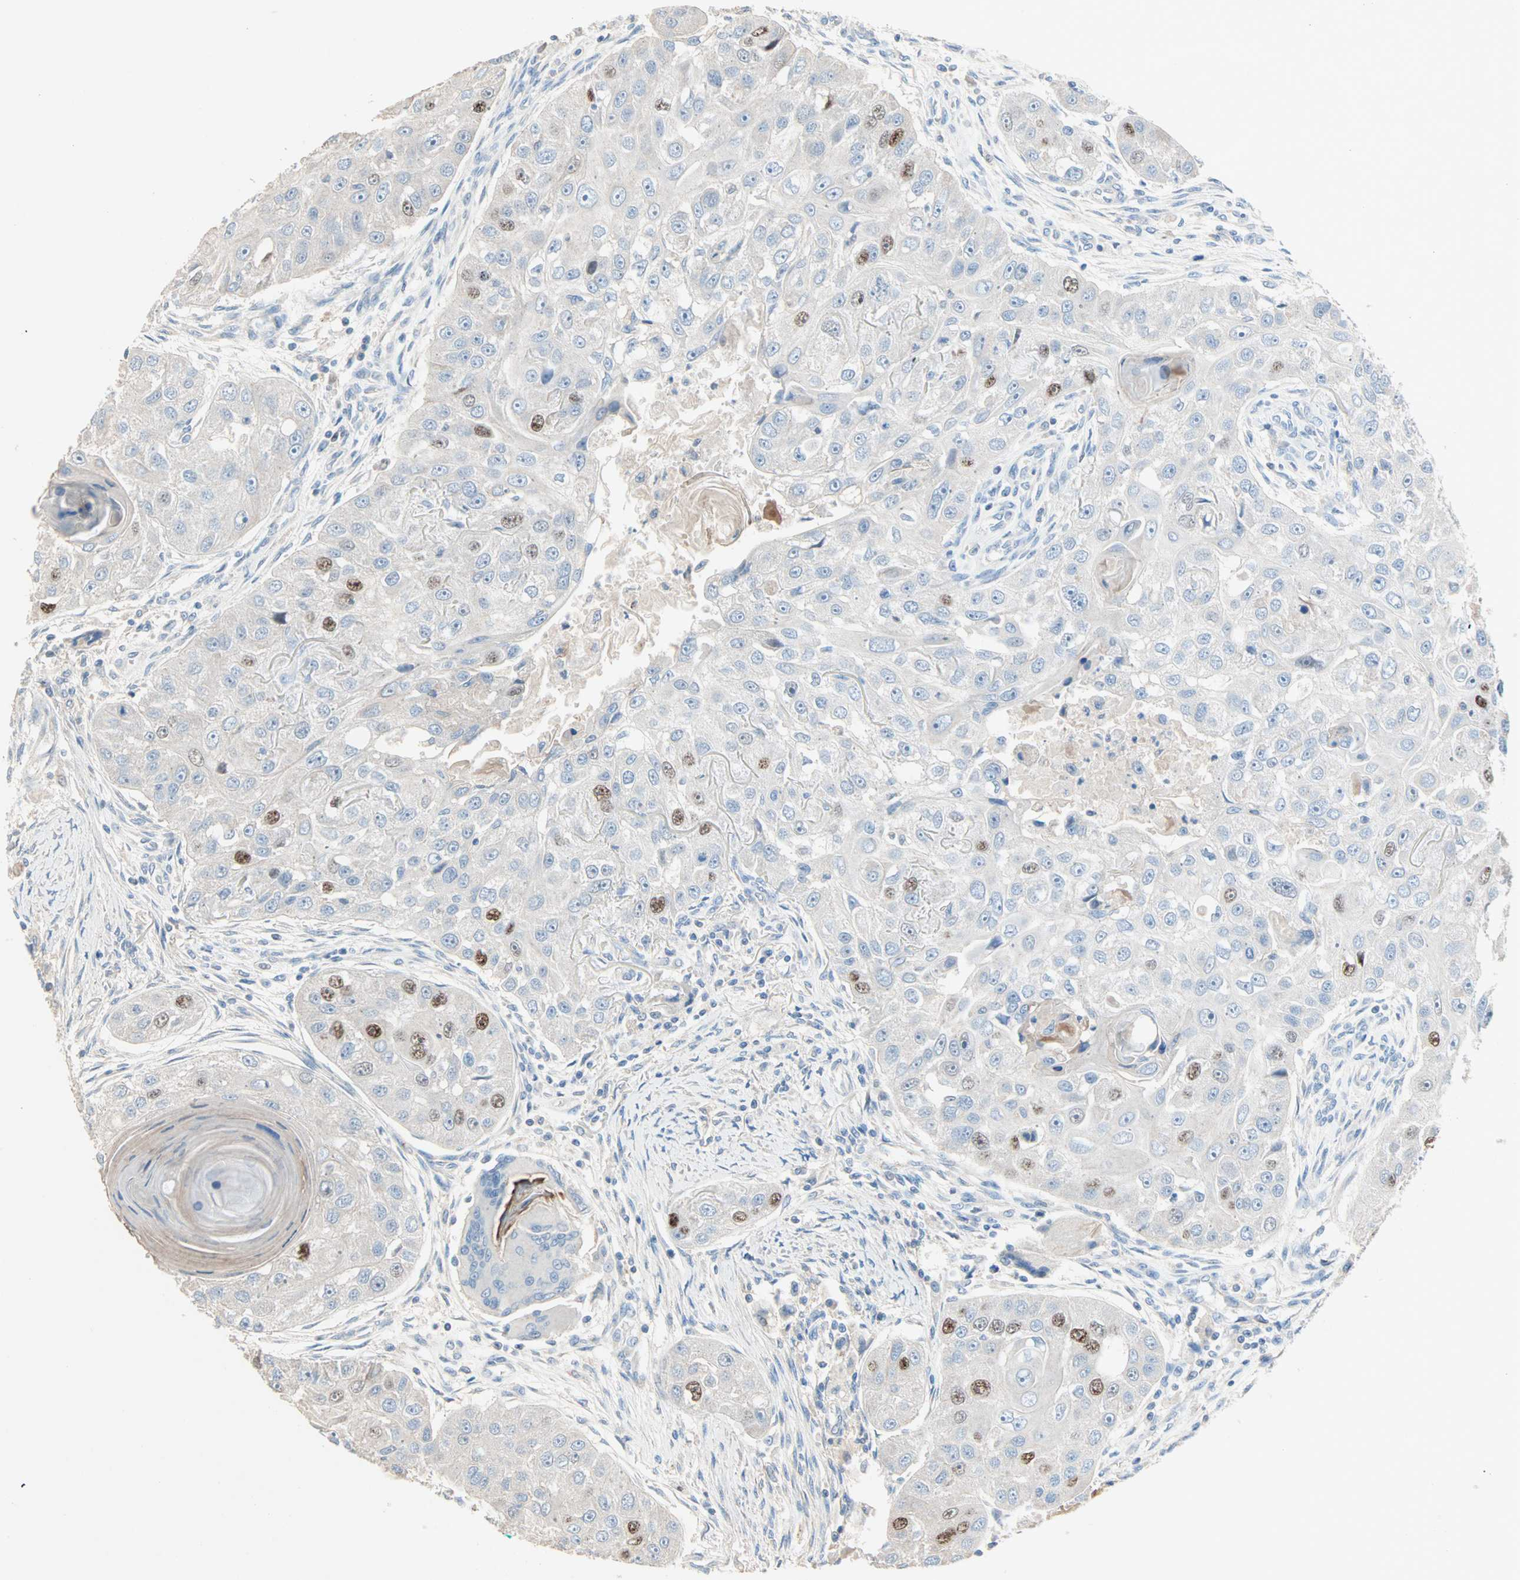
{"staining": {"intensity": "moderate", "quantity": "<25%", "location": "nuclear"}, "tissue": "head and neck cancer", "cell_type": "Tumor cells", "image_type": "cancer", "snomed": [{"axis": "morphology", "description": "Normal tissue, NOS"}, {"axis": "morphology", "description": "Squamous cell carcinoma, NOS"}, {"axis": "topography", "description": "Skeletal muscle"}, {"axis": "topography", "description": "Head-Neck"}], "caption": "IHC of human head and neck cancer demonstrates low levels of moderate nuclear expression in approximately <25% of tumor cells.", "gene": "ACVRL1", "patient": {"sex": "male", "age": 51}}